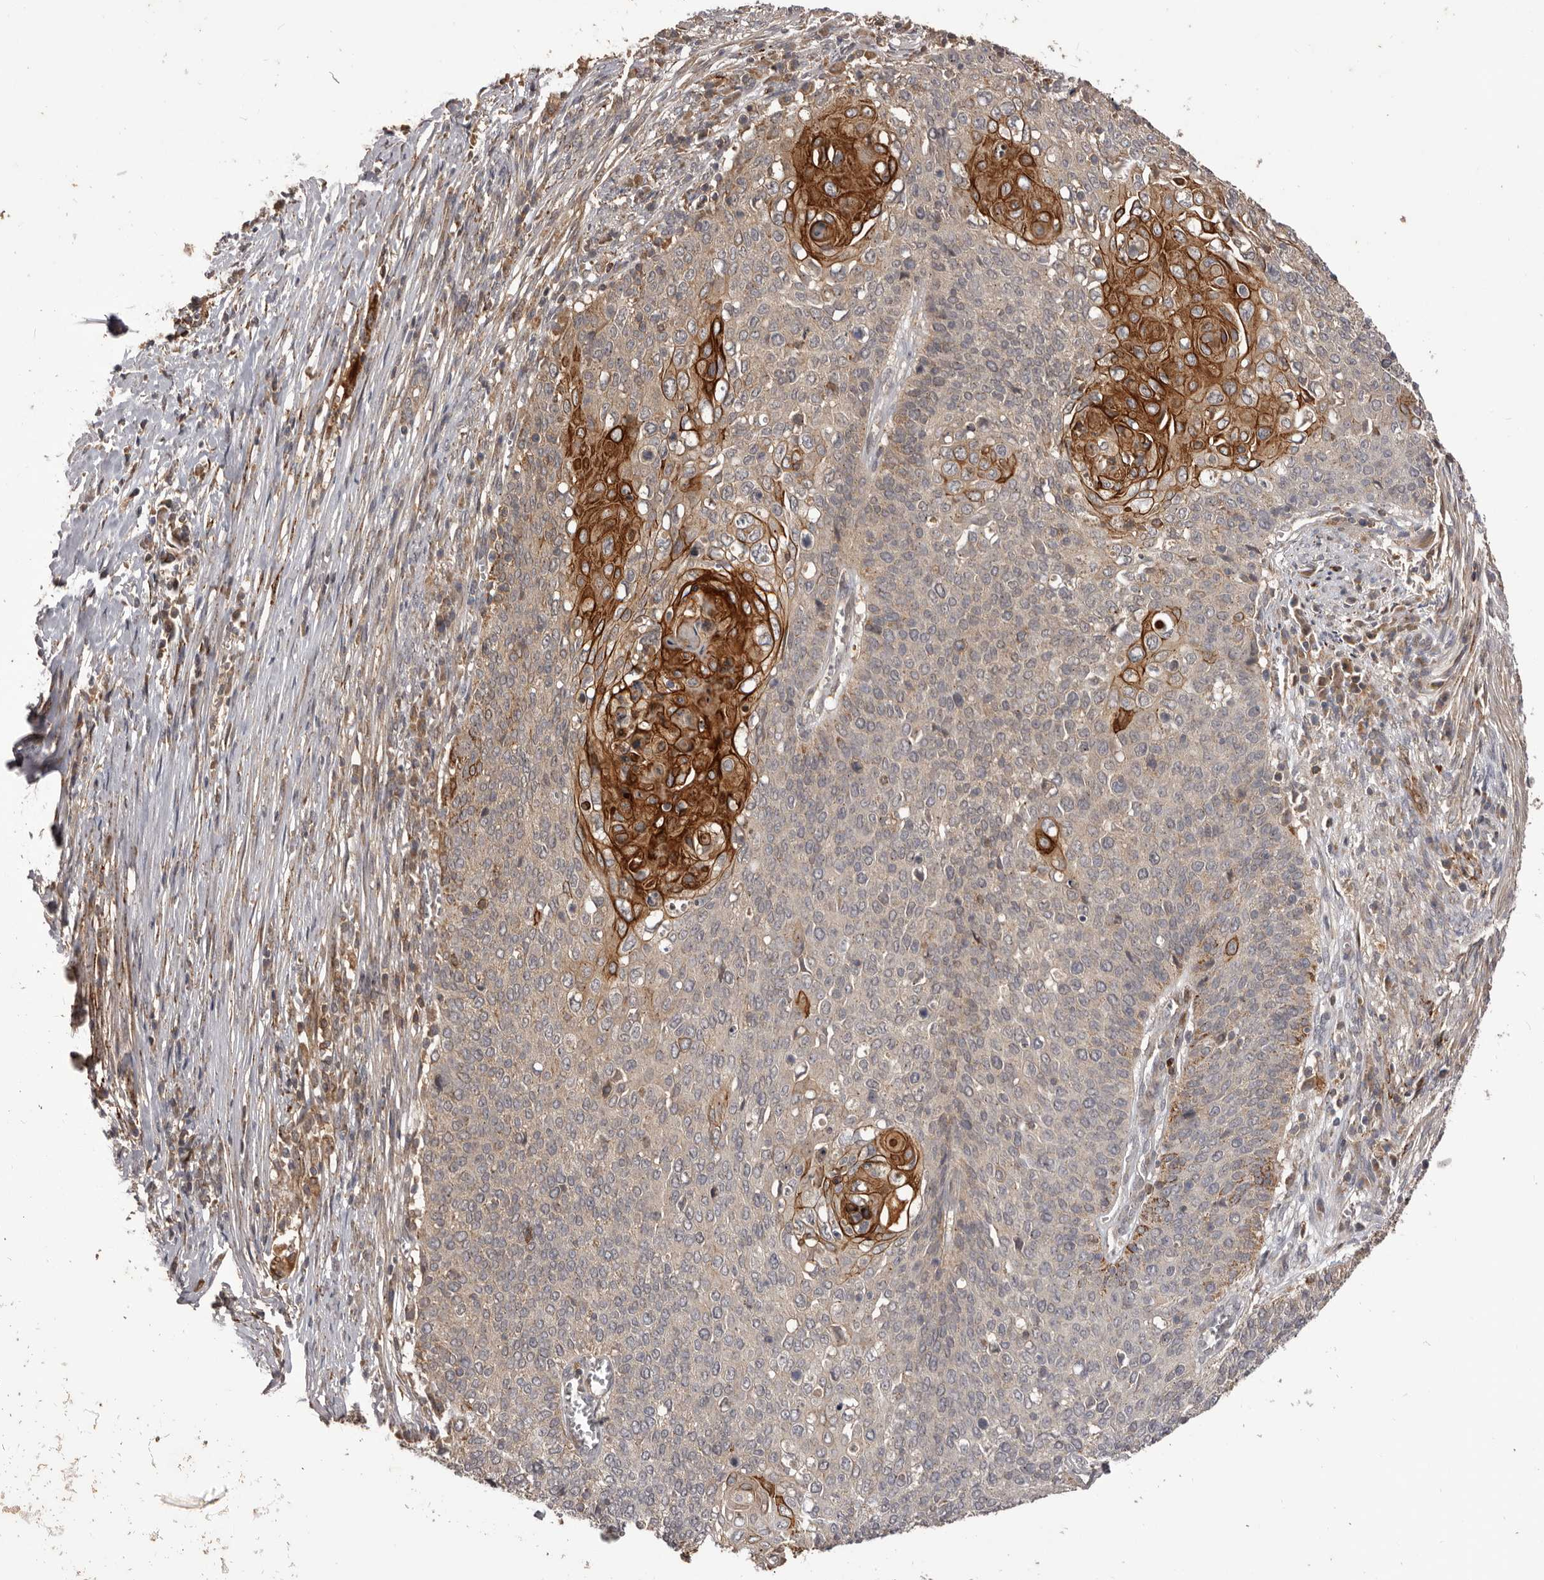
{"staining": {"intensity": "strong", "quantity": "<25%", "location": "cytoplasmic/membranous"}, "tissue": "cervical cancer", "cell_type": "Tumor cells", "image_type": "cancer", "snomed": [{"axis": "morphology", "description": "Squamous cell carcinoma, NOS"}, {"axis": "topography", "description": "Cervix"}], "caption": "IHC histopathology image of human cervical cancer (squamous cell carcinoma) stained for a protein (brown), which demonstrates medium levels of strong cytoplasmic/membranous expression in about <25% of tumor cells.", "gene": "GLIPR2", "patient": {"sex": "female", "age": 39}}